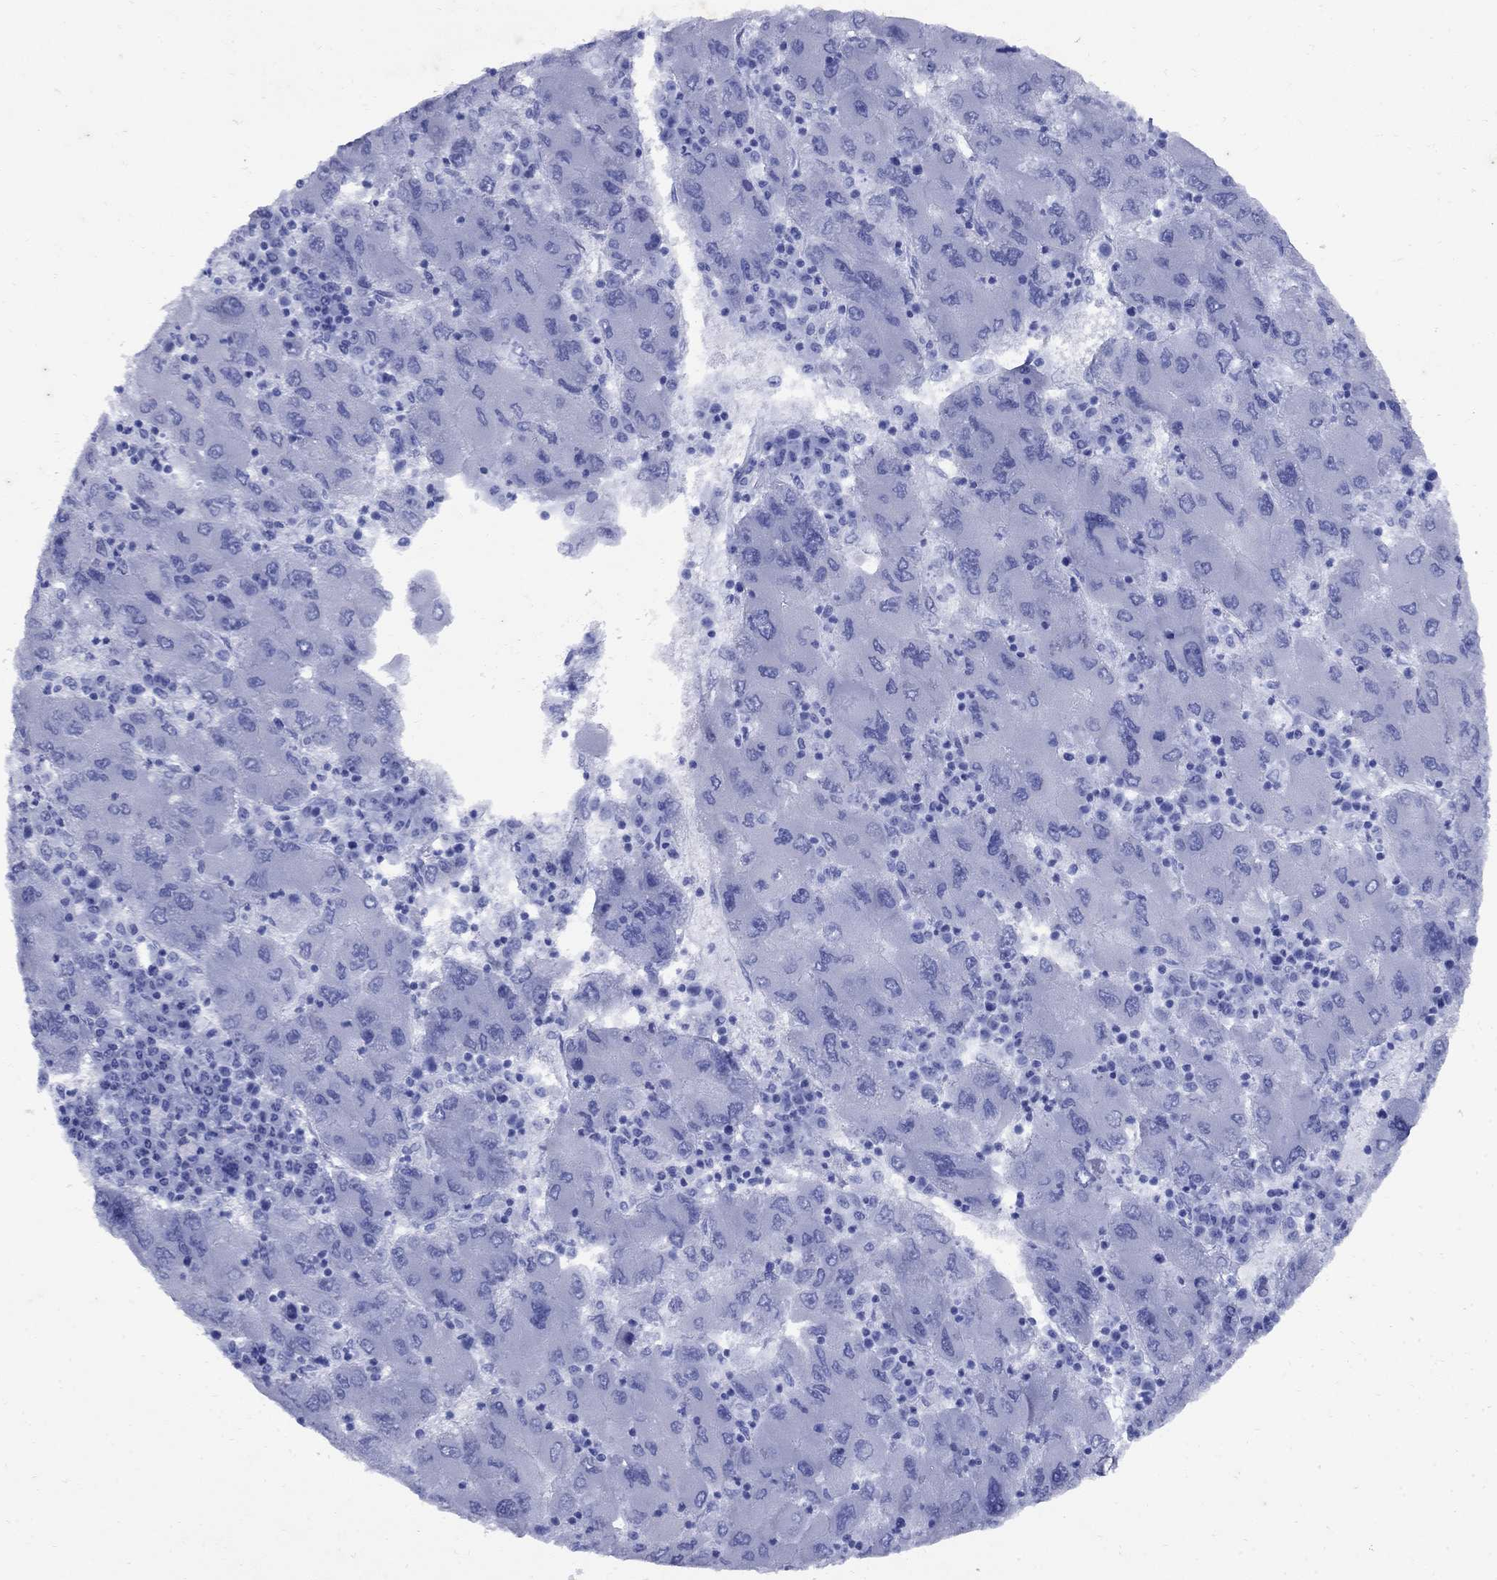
{"staining": {"intensity": "negative", "quantity": "none", "location": "none"}, "tissue": "liver cancer", "cell_type": "Tumor cells", "image_type": "cancer", "snomed": [{"axis": "morphology", "description": "Carcinoma, Hepatocellular, NOS"}, {"axis": "topography", "description": "Liver"}], "caption": "A photomicrograph of liver cancer (hepatocellular carcinoma) stained for a protein exhibits no brown staining in tumor cells. Nuclei are stained in blue.", "gene": "CD1A", "patient": {"sex": "male", "age": 75}}